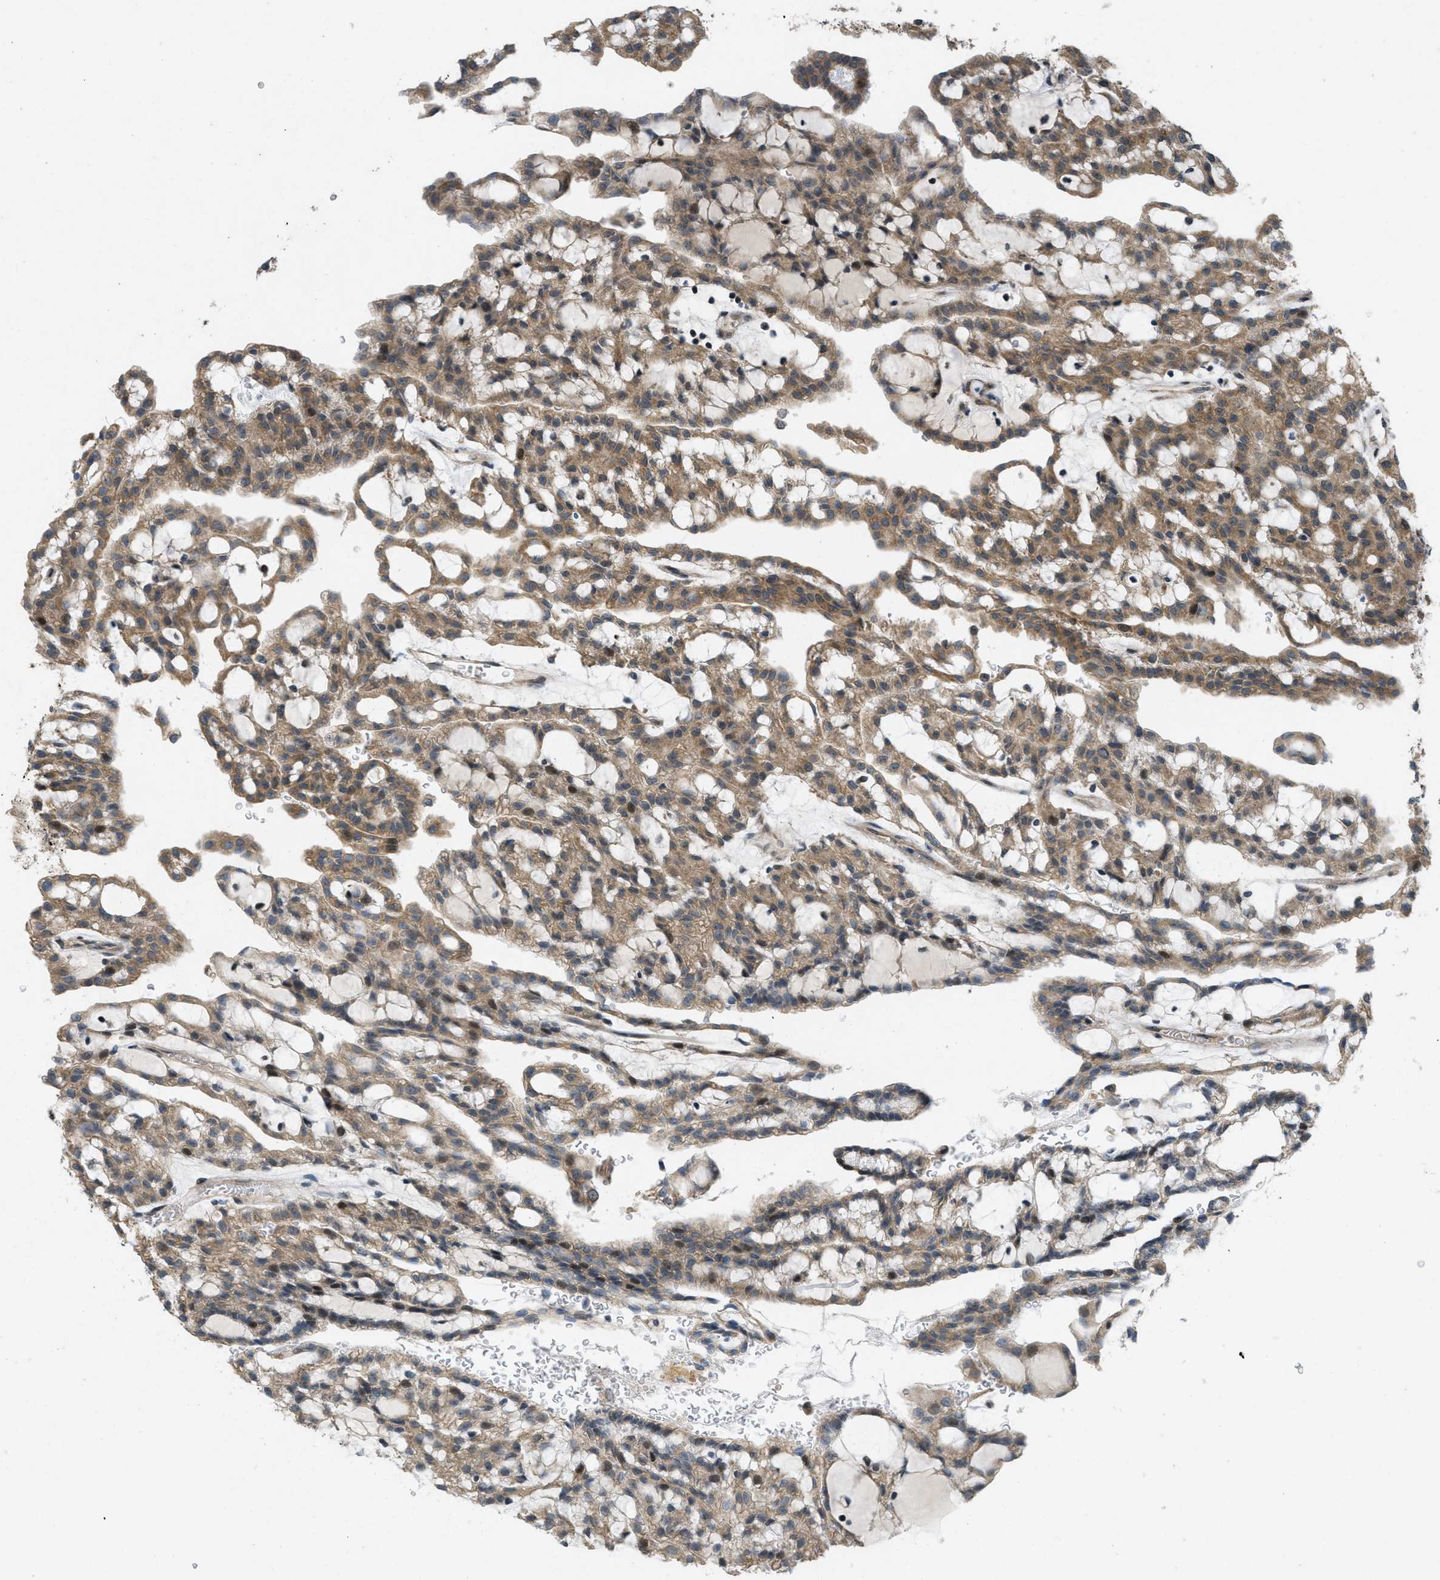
{"staining": {"intensity": "moderate", "quantity": ">75%", "location": "cytoplasmic/membranous"}, "tissue": "renal cancer", "cell_type": "Tumor cells", "image_type": "cancer", "snomed": [{"axis": "morphology", "description": "Adenocarcinoma, NOS"}, {"axis": "topography", "description": "Kidney"}], "caption": "The immunohistochemical stain highlights moderate cytoplasmic/membranous staining in tumor cells of renal cancer (adenocarcinoma) tissue.", "gene": "IFNLR1", "patient": {"sex": "male", "age": 63}}